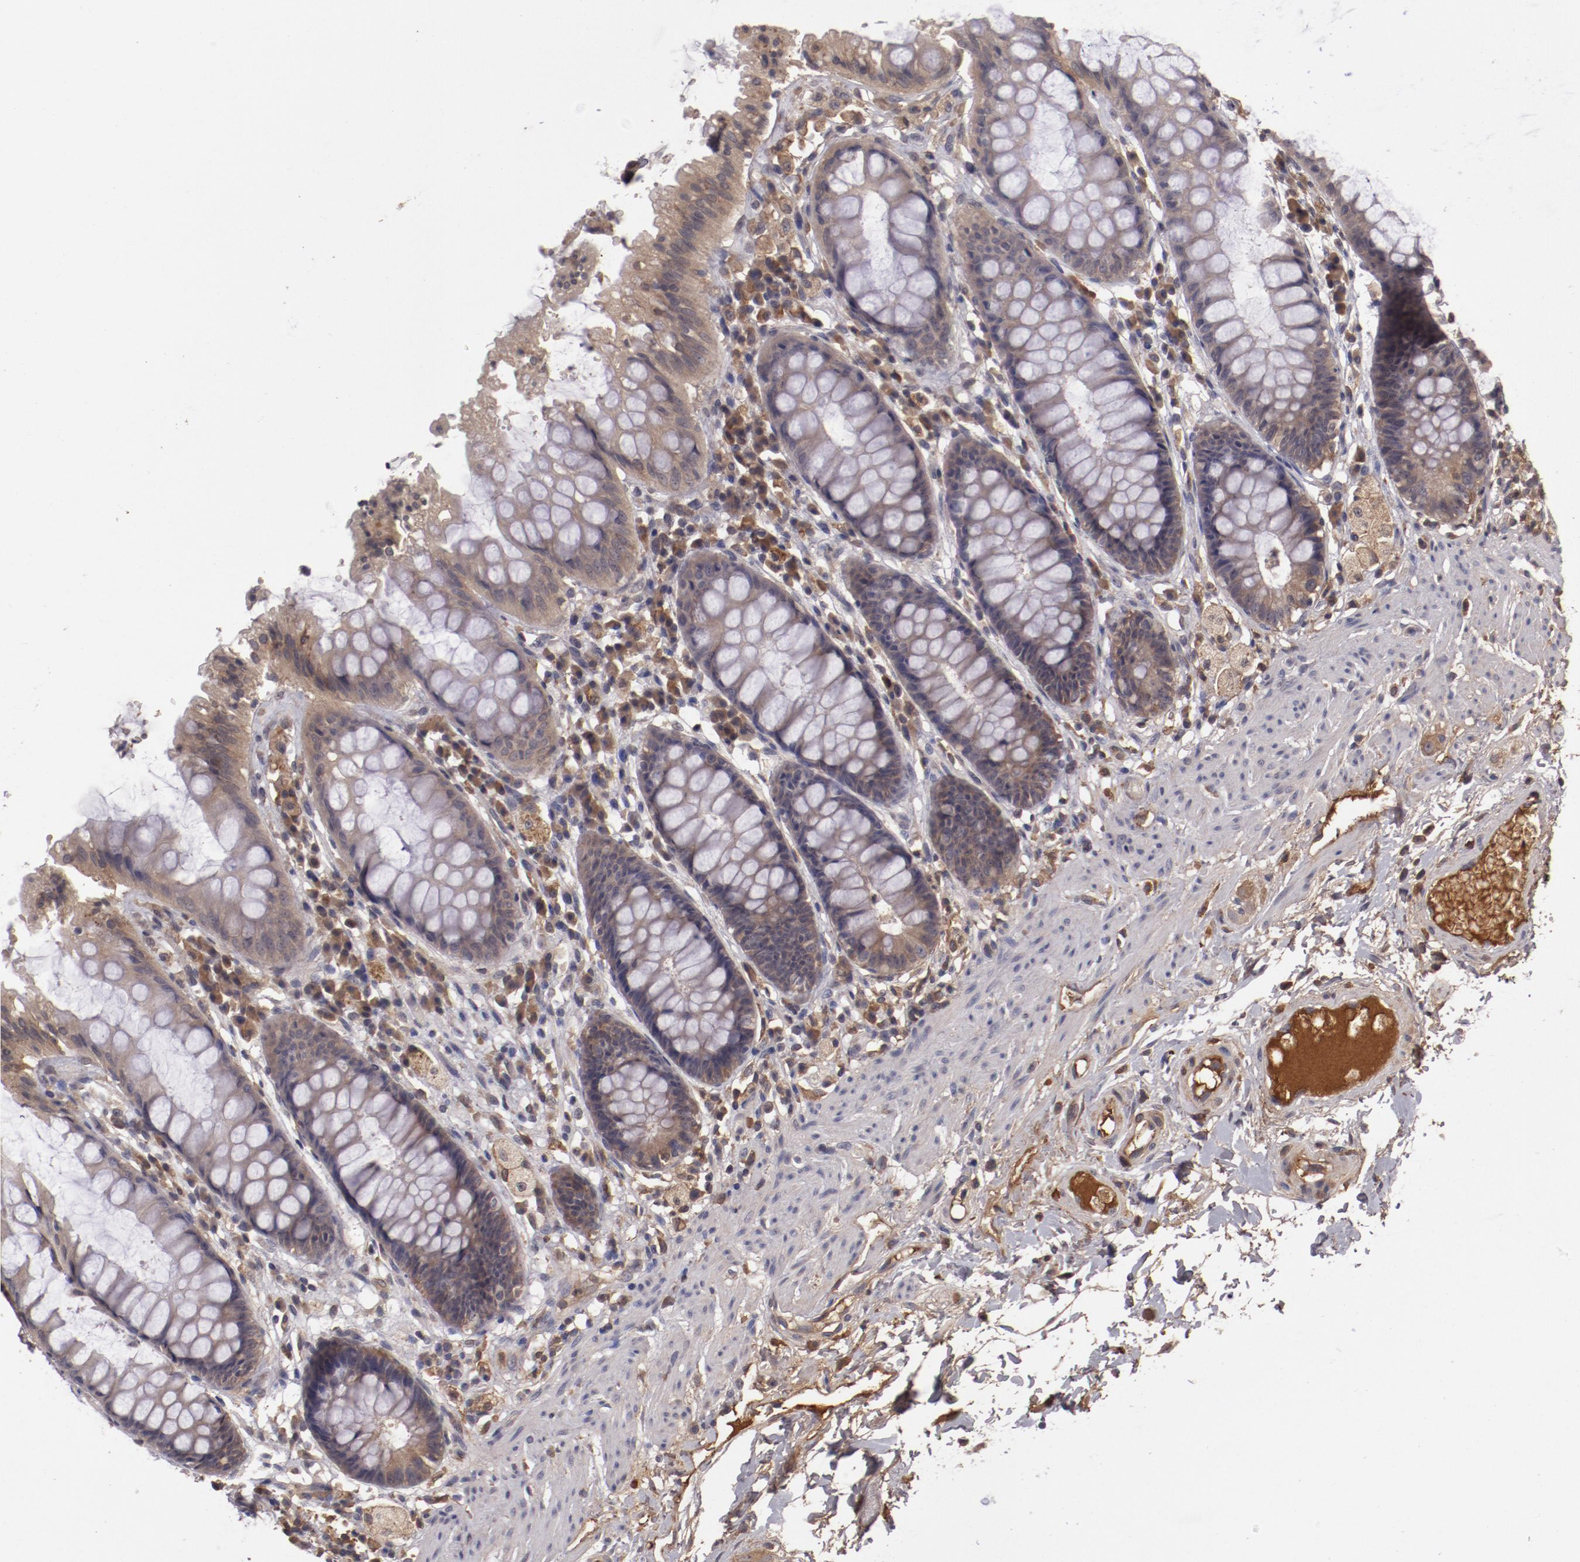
{"staining": {"intensity": "moderate", "quantity": "25%-75%", "location": "cytoplasmic/membranous"}, "tissue": "rectum", "cell_type": "Glandular cells", "image_type": "normal", "snomed": [{"axis": "morphology", "description": "Normal tissue, NOS"}, {"axis": "topography", "description": "Rectum"}], "caption": "The immunohistochemical stain shows moderate cytoplasmic/membranous staining in glandular cells of benign rectum. The protein is stained brown, and the nuclei are stained in blue (DAB (3,3'-diaminobenzidine) IHC with brightfield microscopy, high magnification).", "gene": "CP", "patient": {"sex": "female", "age": 46}}